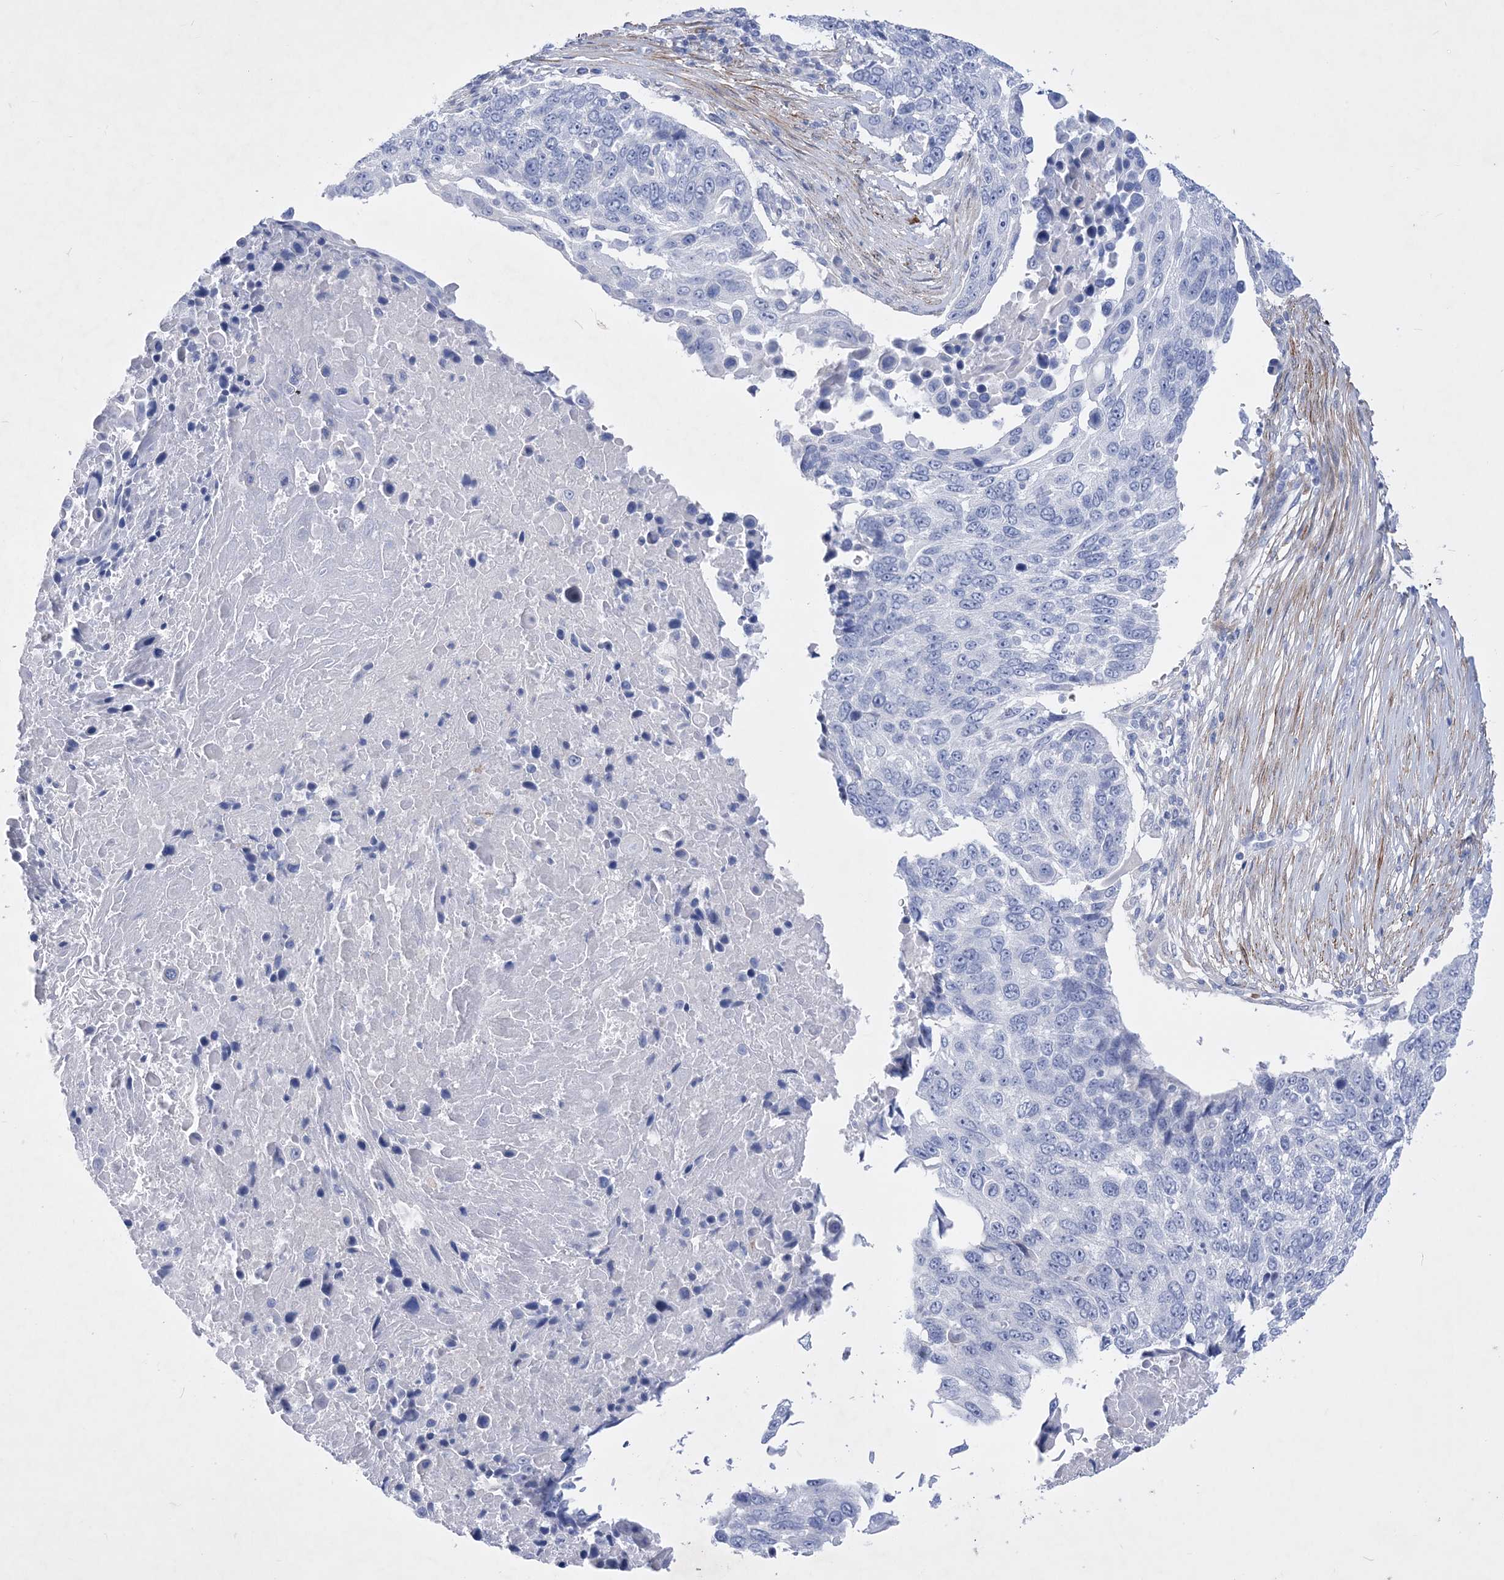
{"staining": {"intensity": "negative", "quantity": "none", "location": "none"}, "tissue": "lung cancer", "cell_type": "Tumor cells", "image_type": "cancer", "snomed": [{"axis": "morphology", "description": "Squamous cell carcinoma, NOS"}, {"axis": "topography", "description": "Lung"}], "caption": "Tumor cells are negative for brown protein staining in squamous cell carcinoma (lung). (DAB (3,3'-diaminobenzidine) immunohistochemistry visualized using brightfield microscopy, high magnification).", "gene": "WDR74", "patient": {"sex": "male", "age": 66}}